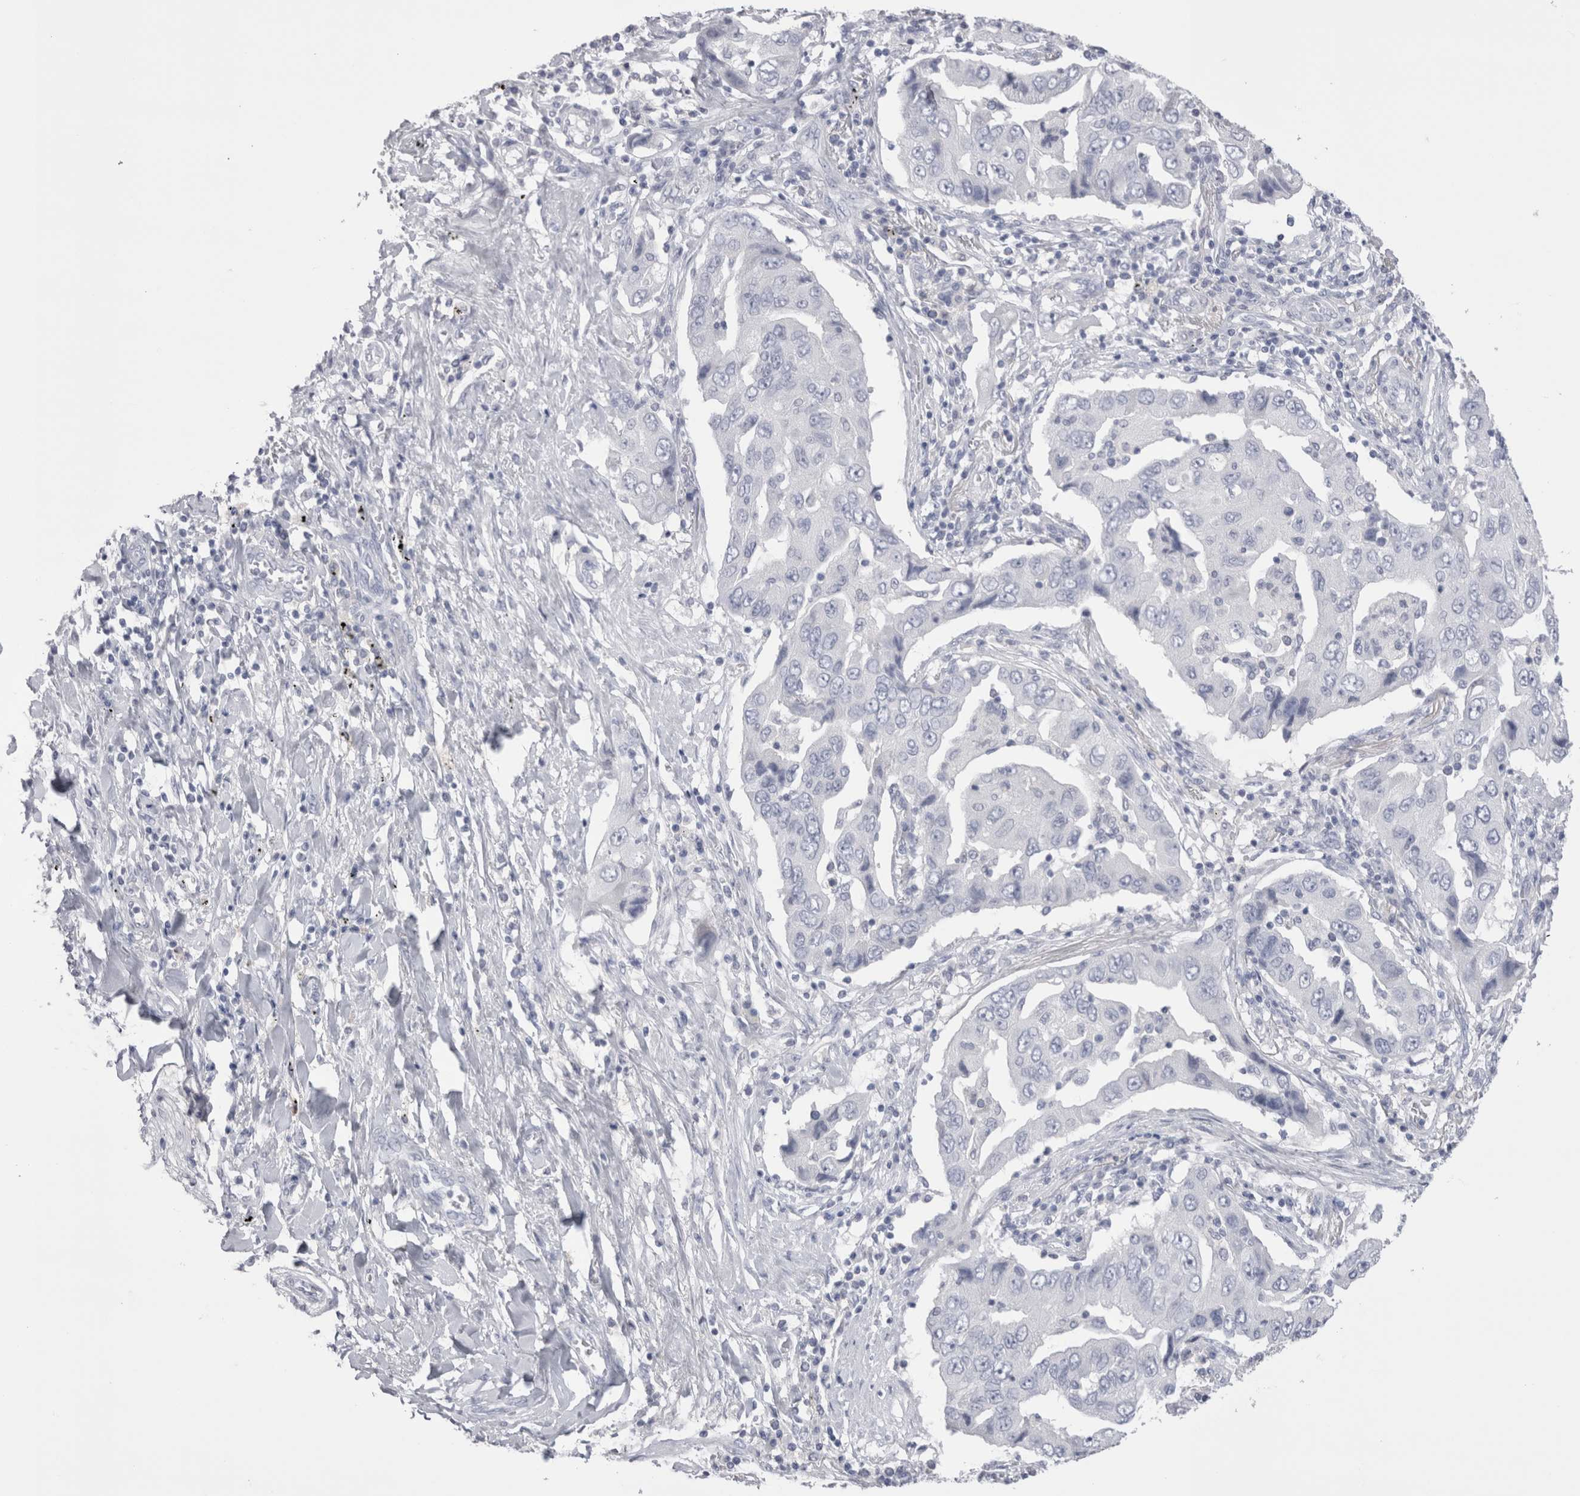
{"staining": {"intensity": "negative", "quantity": "none", "location": "none"}, "tissue": "lung cancer", "cell_type": "Tumor cells", "image_type": "cancer", "snomed": [{"axis": "morphology", "description": "Adenocarcinoma, NOS"}, {"axis": "topography", "description": "Lung"}], "caption": "This is a photomicrograph of immunohistochemistry (IHC) staining of lung cancer, which shows no positivity in tumor cells.", "gene": "SUCNR1", "patient": {"sex": "female", "age": 65}}